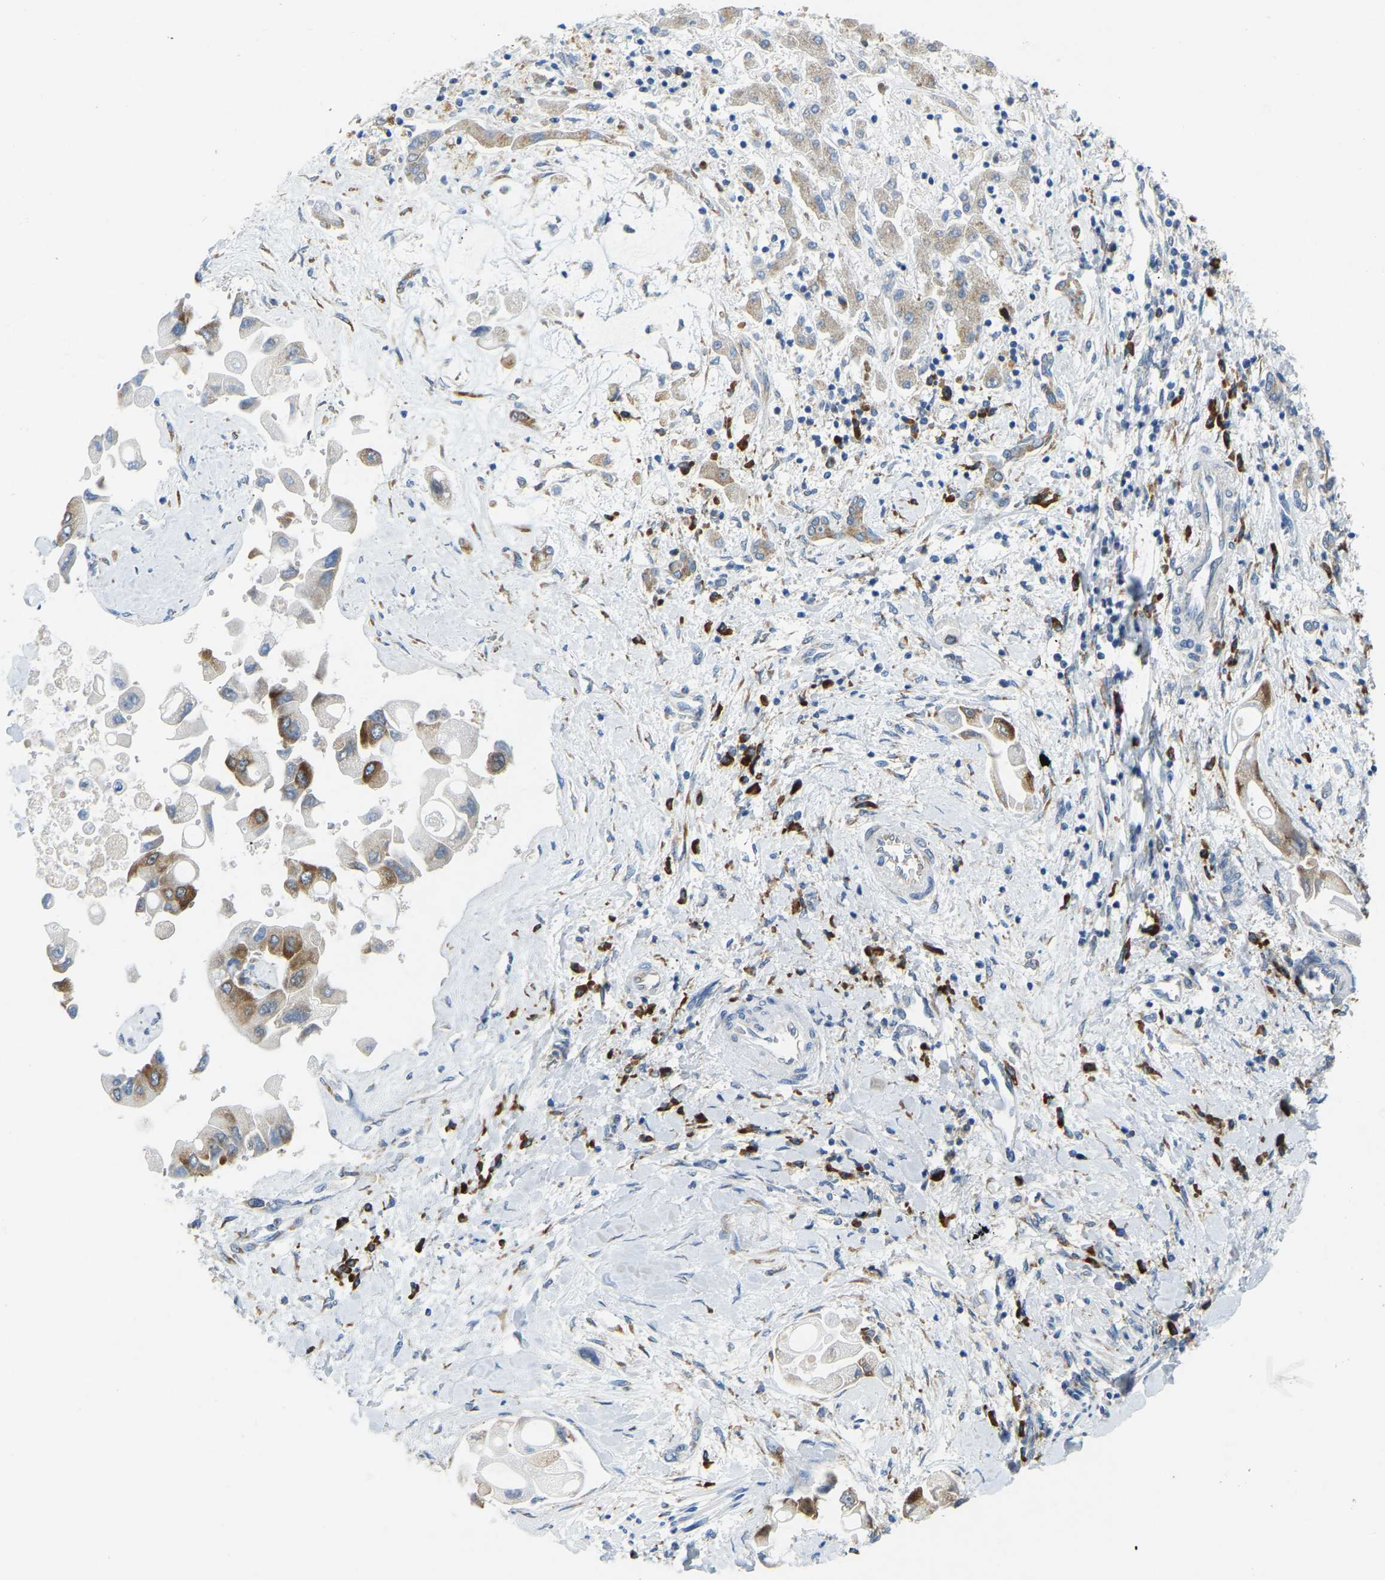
{"staining": {"intensity": "moderate", "quantity": ">75%", "location": "cytoplasmic/membranous"}, "tissue": "liver cancer", "cell_type": "Tumor cells", "image_type": "cancer", "snomed": [{"axis": "morphology", "description": "Cholangiocarcinoma"}, {"axis": "topography", "description": "Liver"}], "caption": "Liver cholangiocarcinoma stained with a protein marker reveals moderate staining in tumor cells.", "gene": "SND1", "patient": {"sex": "male", "age": 50}}